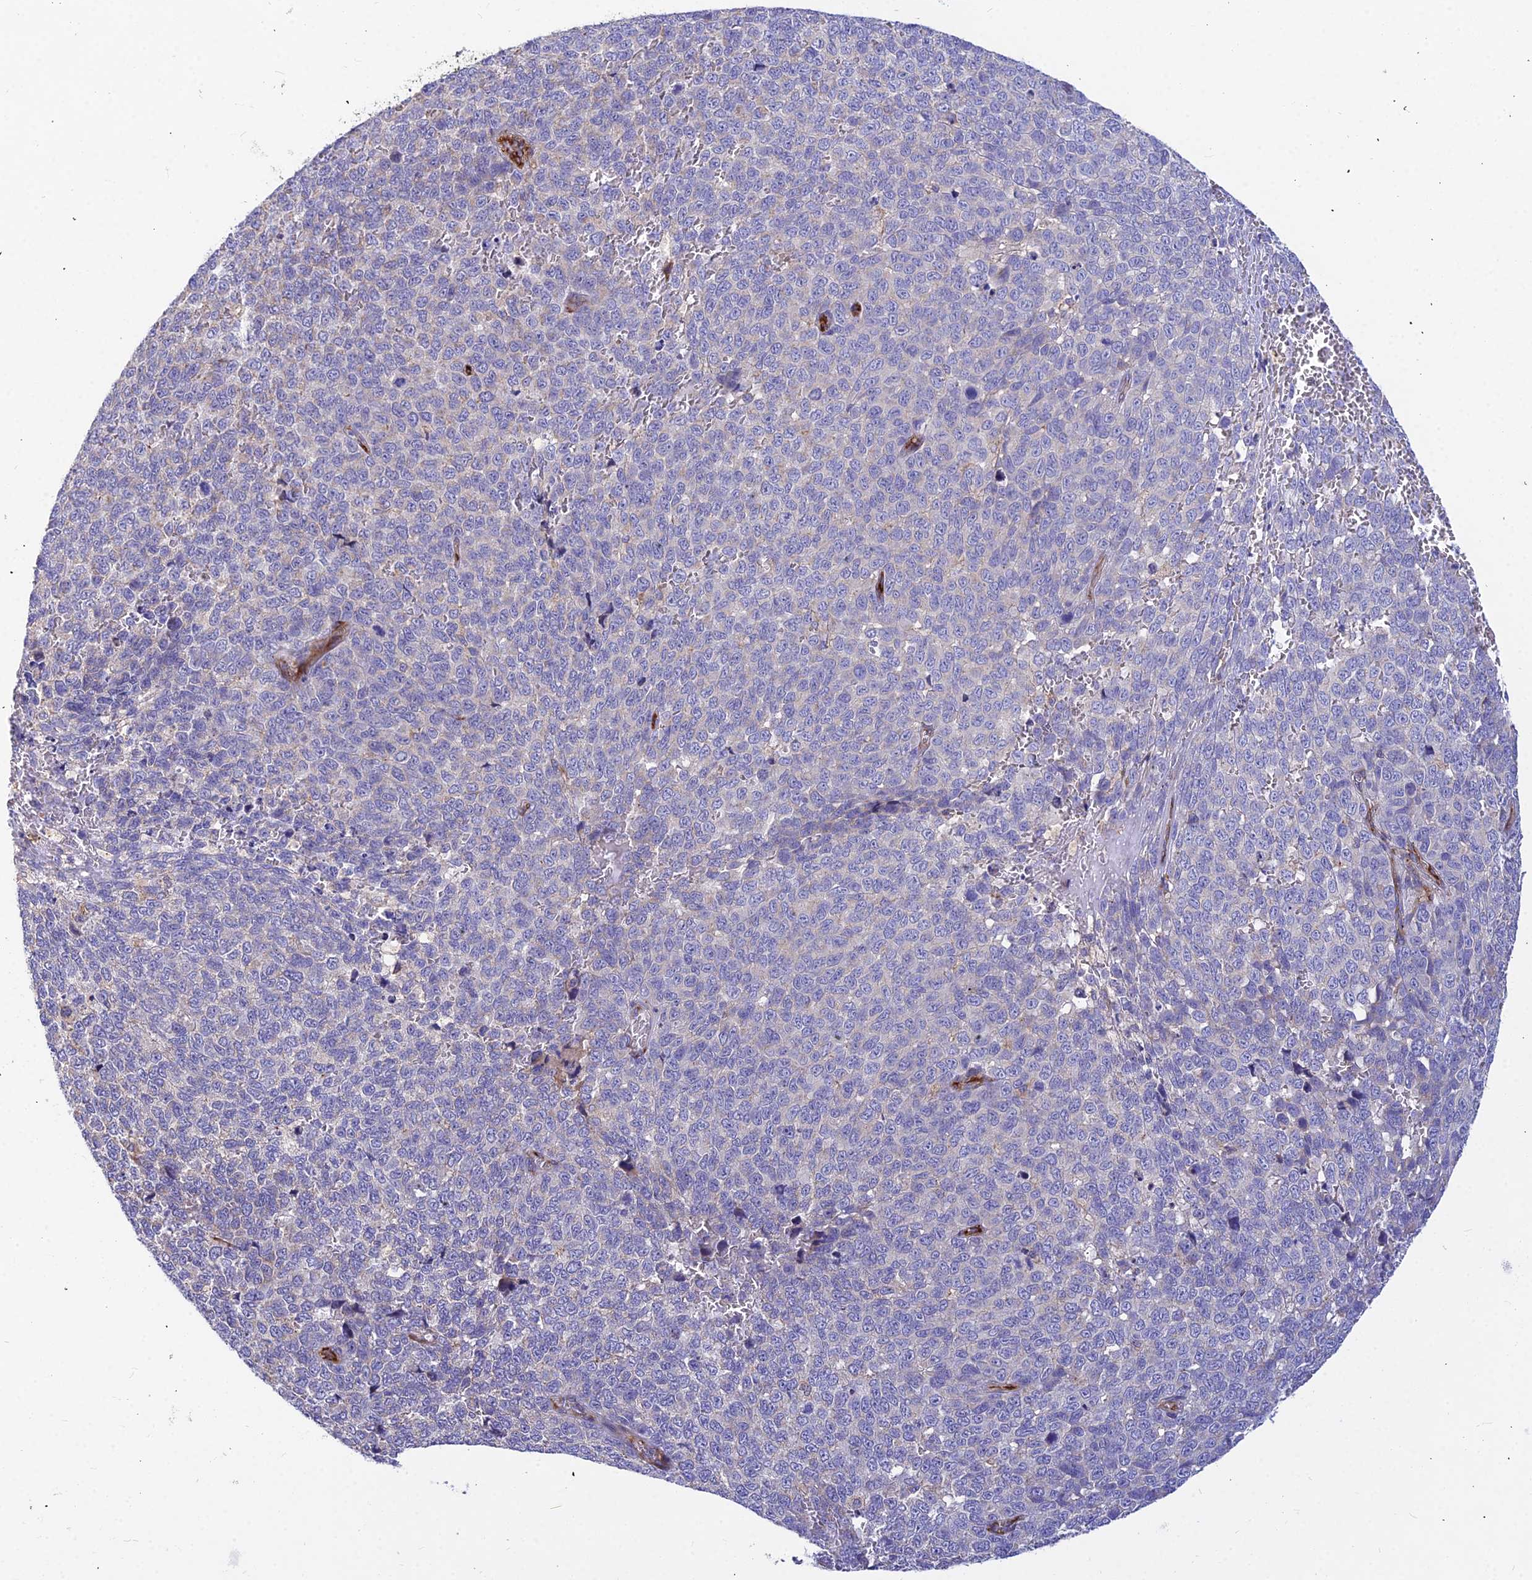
{"staining": {"intensity": "negative", "quantity": "none", "location": "none"}, "tissue": "melanoma", "cell_type": "Tumor cells", "image_type": "cancer", "snomed": [{"axis": "morphology", "description": "Malignant melanoma, NOS"}, {"axis": "topography", "description": "Nose, NOS"}], "caption": "Immunohistochemical staining of human malignant melanoma reveals no significant expression in tumor cells. Brightfield microscopy of immunohistochemistry stained with DAB (3,3'-diaminobenzidine) (brown) and hematoxylin (blue), captured at high magnification.", "gene": "ASPHD1", "patient": {"sex": "female", "age": 48}}